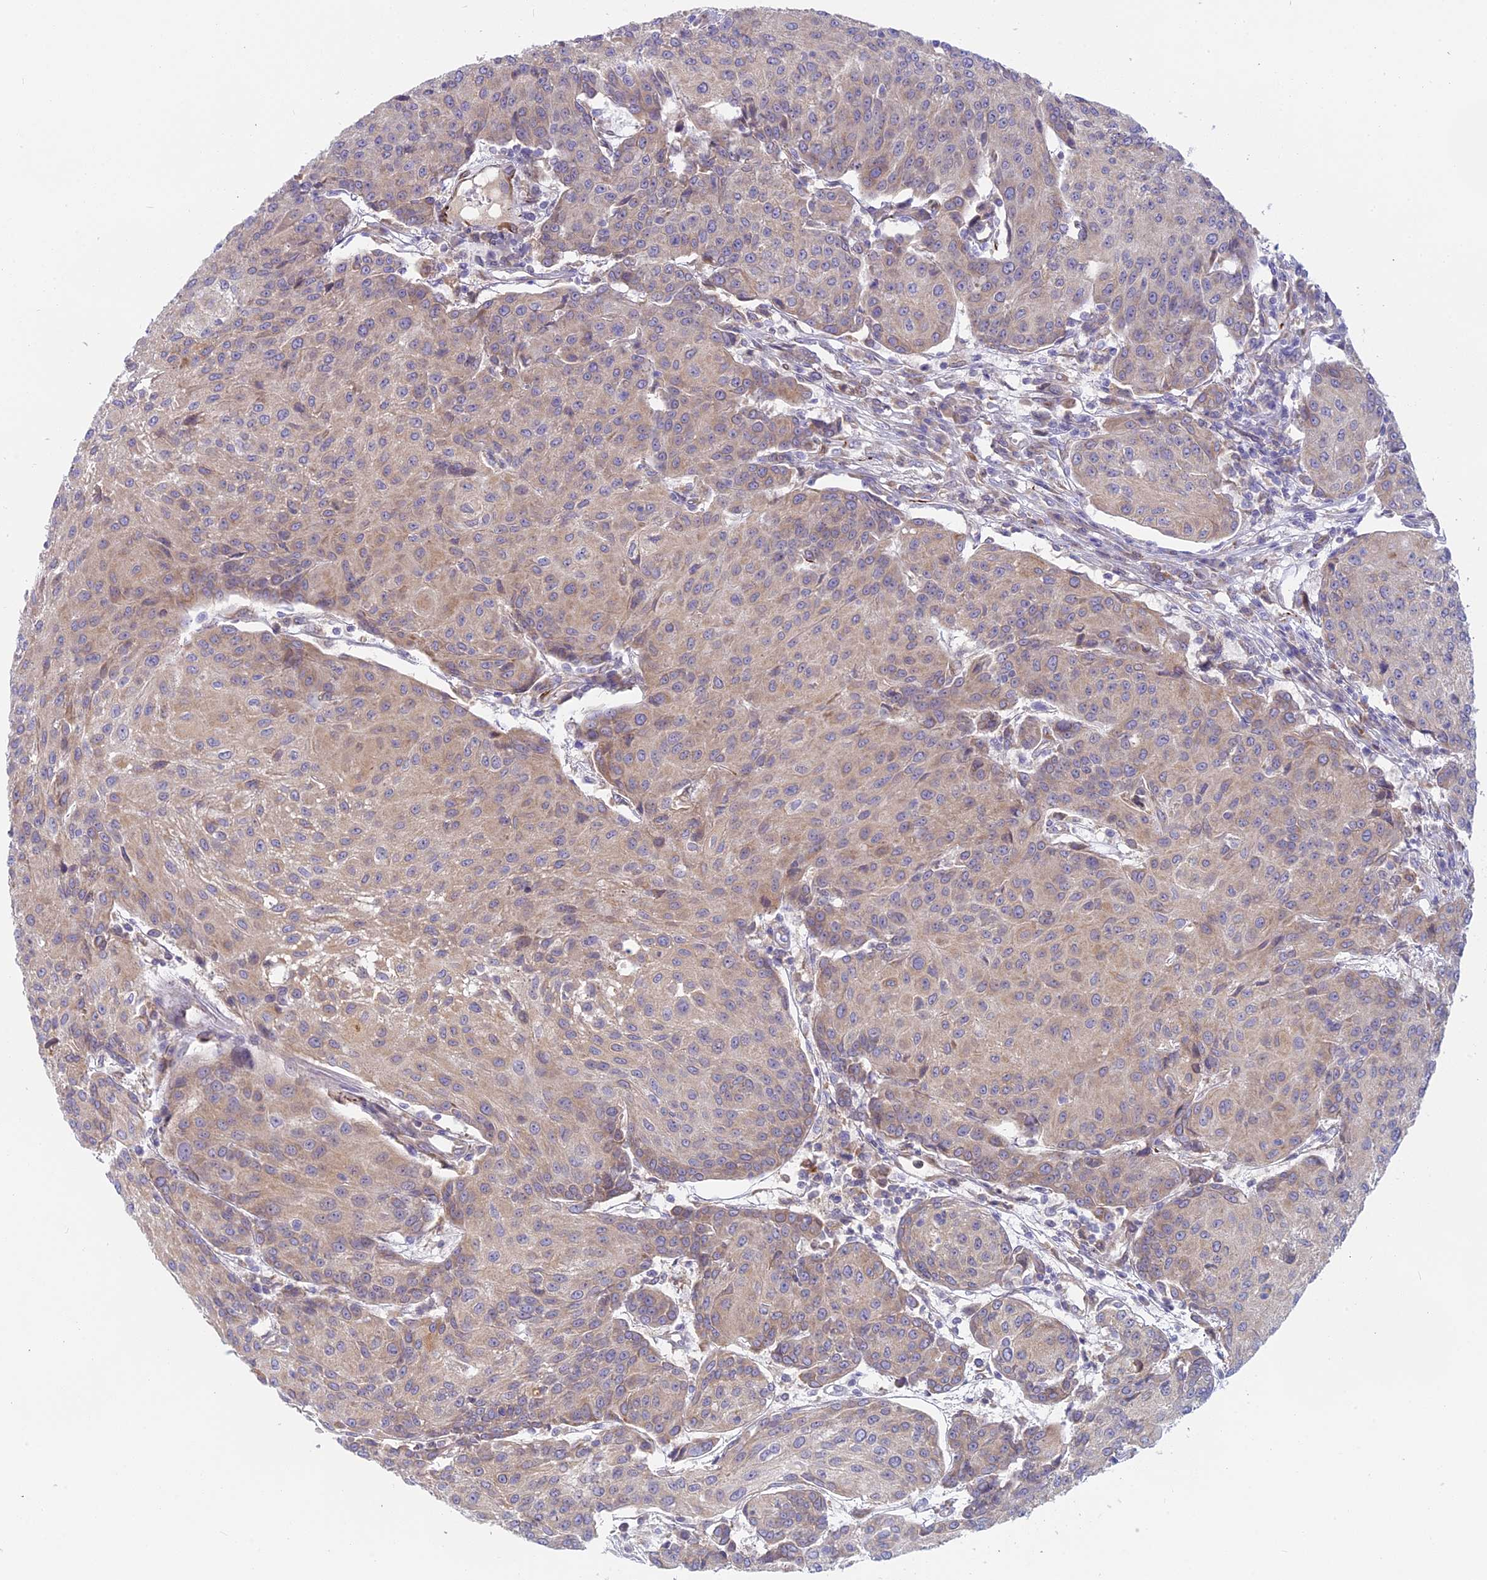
{"staining": {"intensity": "weak", "quantity": "25%-75%", "location": "cytoplasmic/membranous"}, "tissue": "urothelial cancer", "cell_type": "Tumor cells", "image_type": "cancer", "snomed": [{"axis": "morphology", "description": "Urothelial carcinoma, High grade"}, {"axis": "topography", "description": "Urinary bladder"}], "caption": "Weak cytoplasmic/membranous expression is present in approximately 25%-75% of tumor cells in high-grade urothelial carcinoma.", "gene": "TLCD1", "patient": {"sex": "female", "age": 85}}